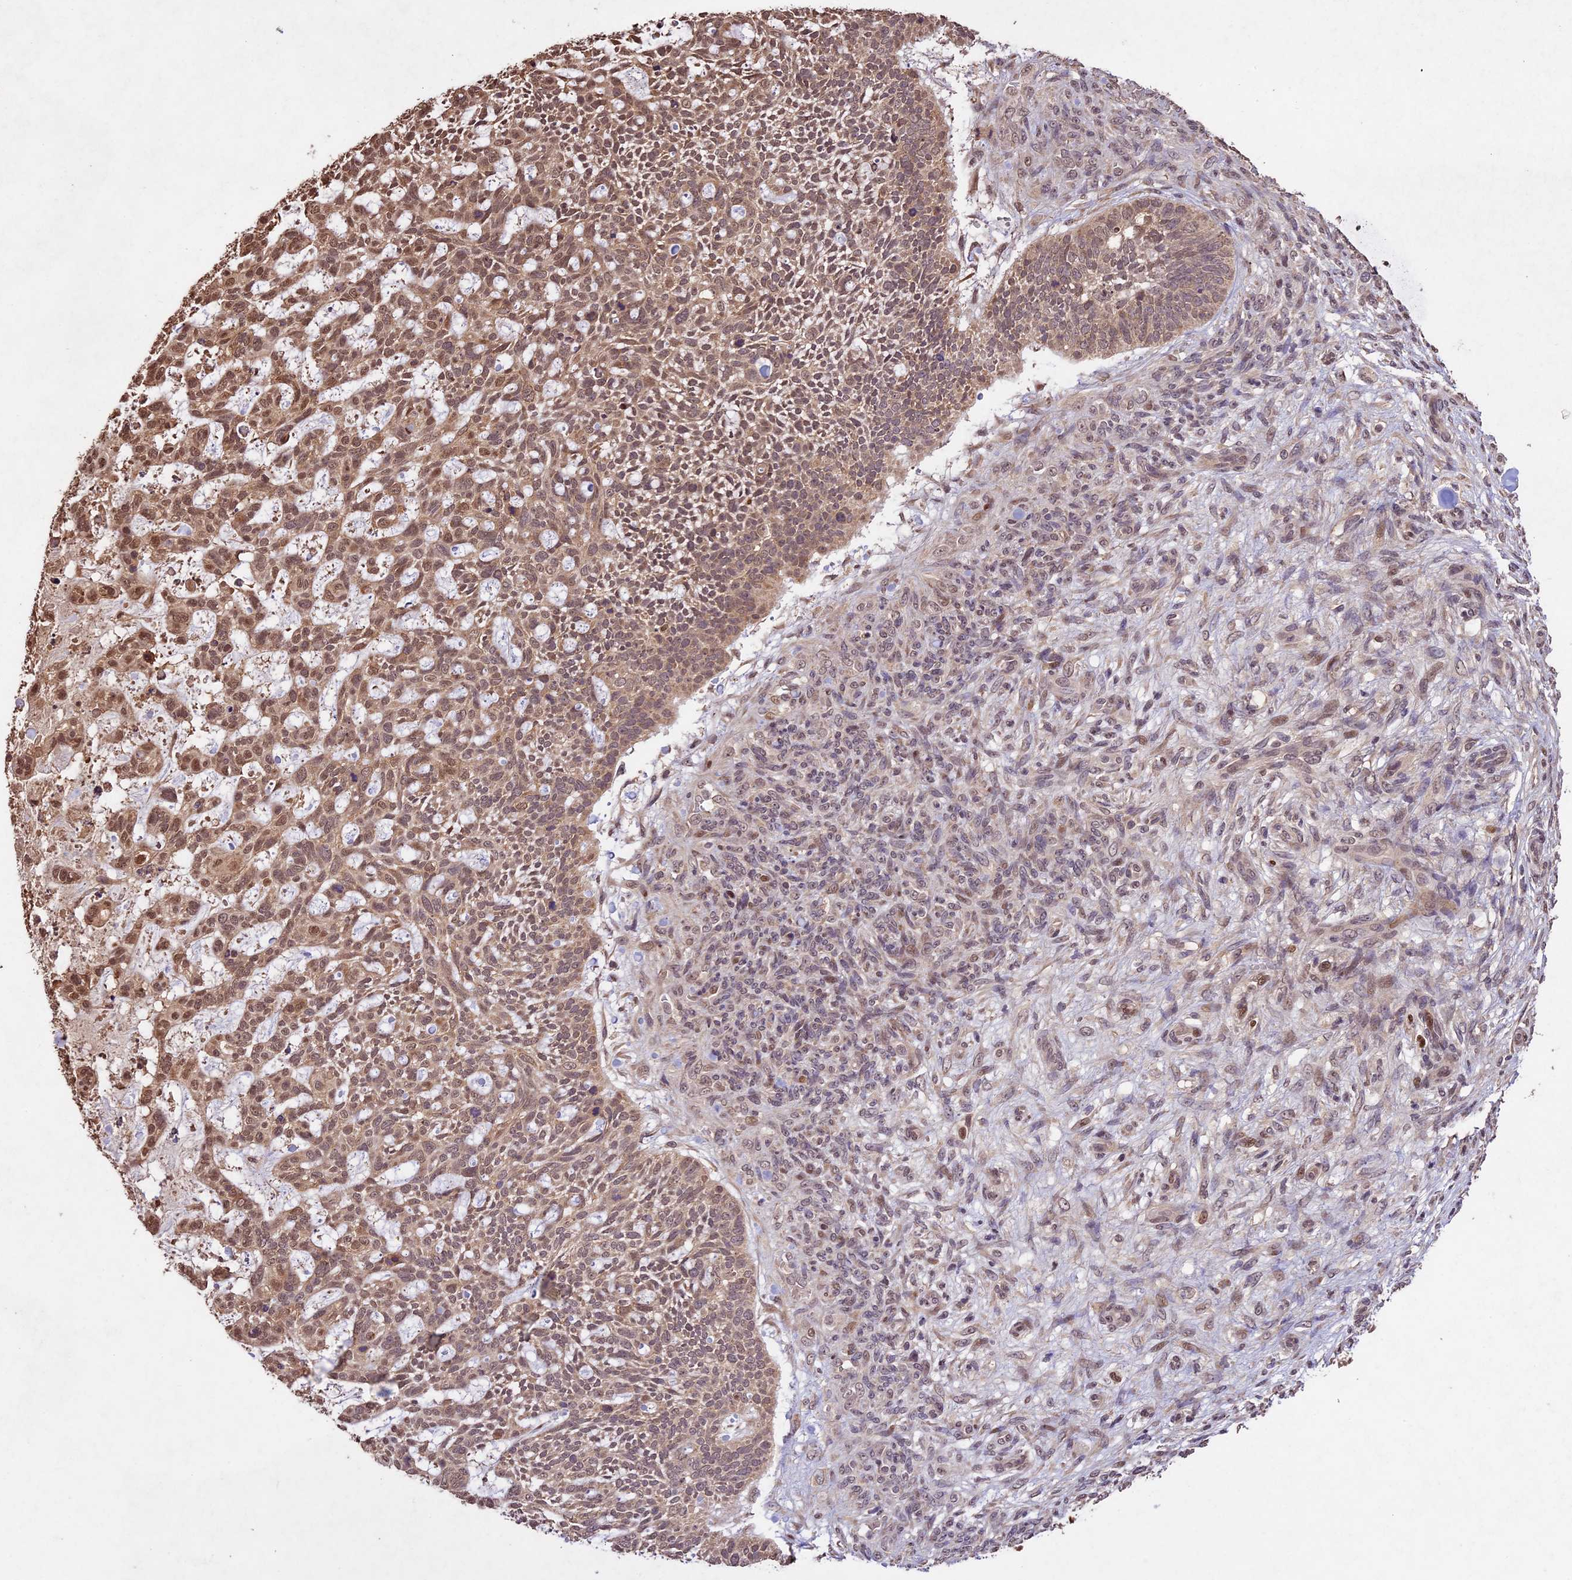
{"staining": {"intensity": "moderate", "quantity": "25%-75%", "location": "cytoplasmic/membranous,nuclear"}, "tissue": "skin cancer", "cell_type": "Tumor cells", "image_type": "cancer", "snomed": [{"axis": "morphology", "description": "Basal cell carcinoma"}, {"axis": "topography", "description": "Skin"}], "caption": "Protein analysis of skin basal cell carcinoma tissue demonstrates moderate cytoplasmic/membranous and nuclear positivity in approximately 25%-75% of tumor cells. The protein is shown in brown color, while the nuclei are stained blue.", "gene": "CDKN2AIP", "patient": {"sex": "male", "age": 88}}